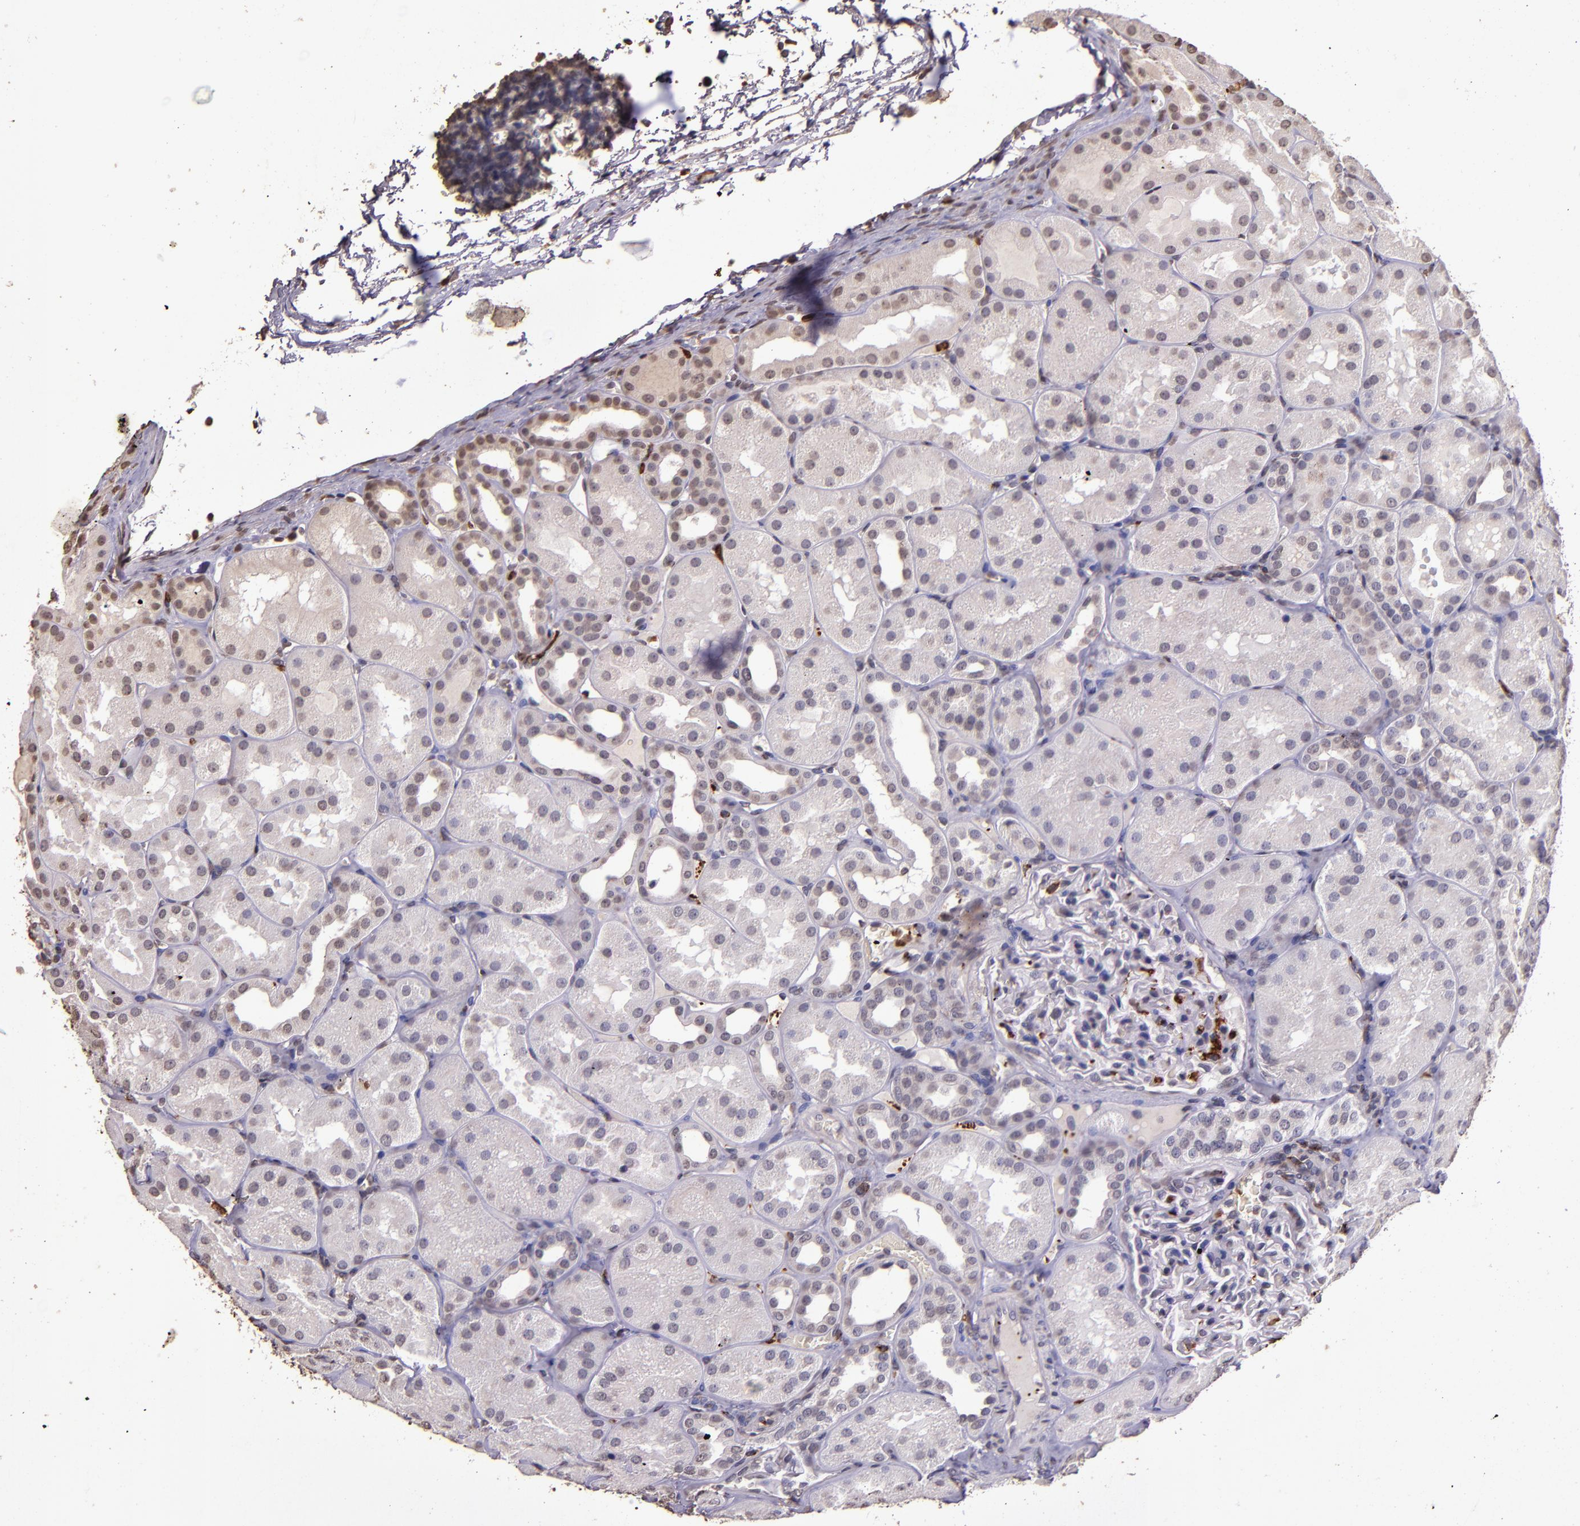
{"staining": {"intensity": "negative", "quantity": "none", "location": "none"}, "tissue": "kidney", "cell_type": "Cells in glomeruli", "image_type": "normal", "snomed": [{"axis": "morphology", "description": "Normal tissue, NOS"}, {"axis": "topography", "description": "Kidney"}], "caption": "Immunohistochemistry of benign kidney exhibits no staining in cells in glomeruli. (DAB (3,3'-diaminobenzidine) IHC visualized using brightfield microscopy, high magnification).", "gene": "SLC2A3", "patient": {"sex": "male", "age": 28}}